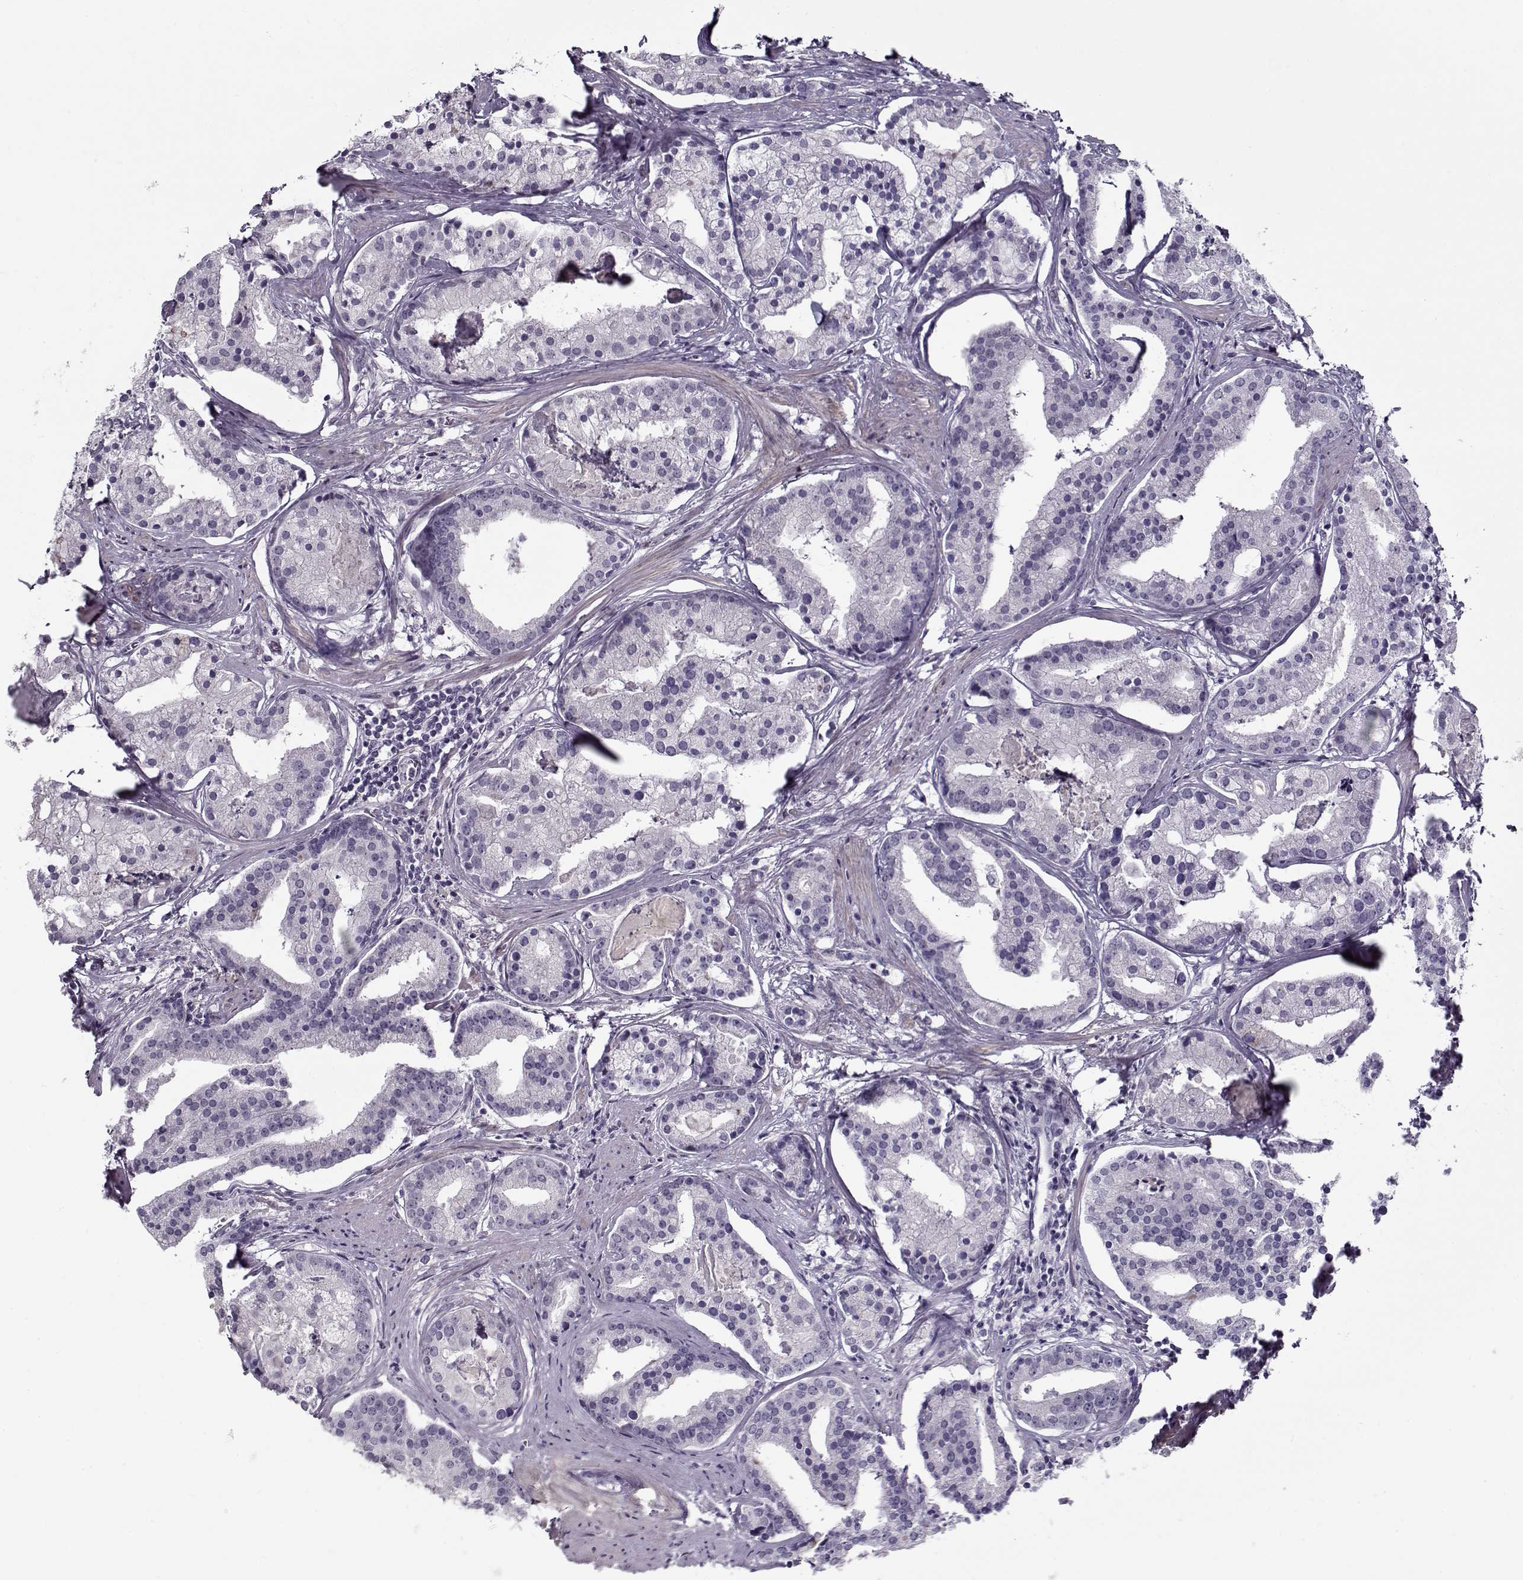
{"staining": {"intensity": "negative", "quantity": "none", "location": "none"}, "tissue": "prostate cancer", "cell_type": "Tumor cells", "image_type": "cancer", "snomed": [{"axis": "morphology", "description": "Adenocarcinoma, NOS"}, {"axis": "topography", "description": "Prostate and seminal vesicle, NOS"}, {"axis": "topography", "description": "Prostate"}], "caption": "This is a image of immunohistochemistry staining of adenocarcinoma (prostate), which shows no positivity in tumor cells. The staining is performed using DAB (3,3'-diaminobenzidine) brown chromogen with nuclei counter-stained in using hematoxylin.", "gene": "CIBAR1", "patient": {"sex": "male", "age": 44}}